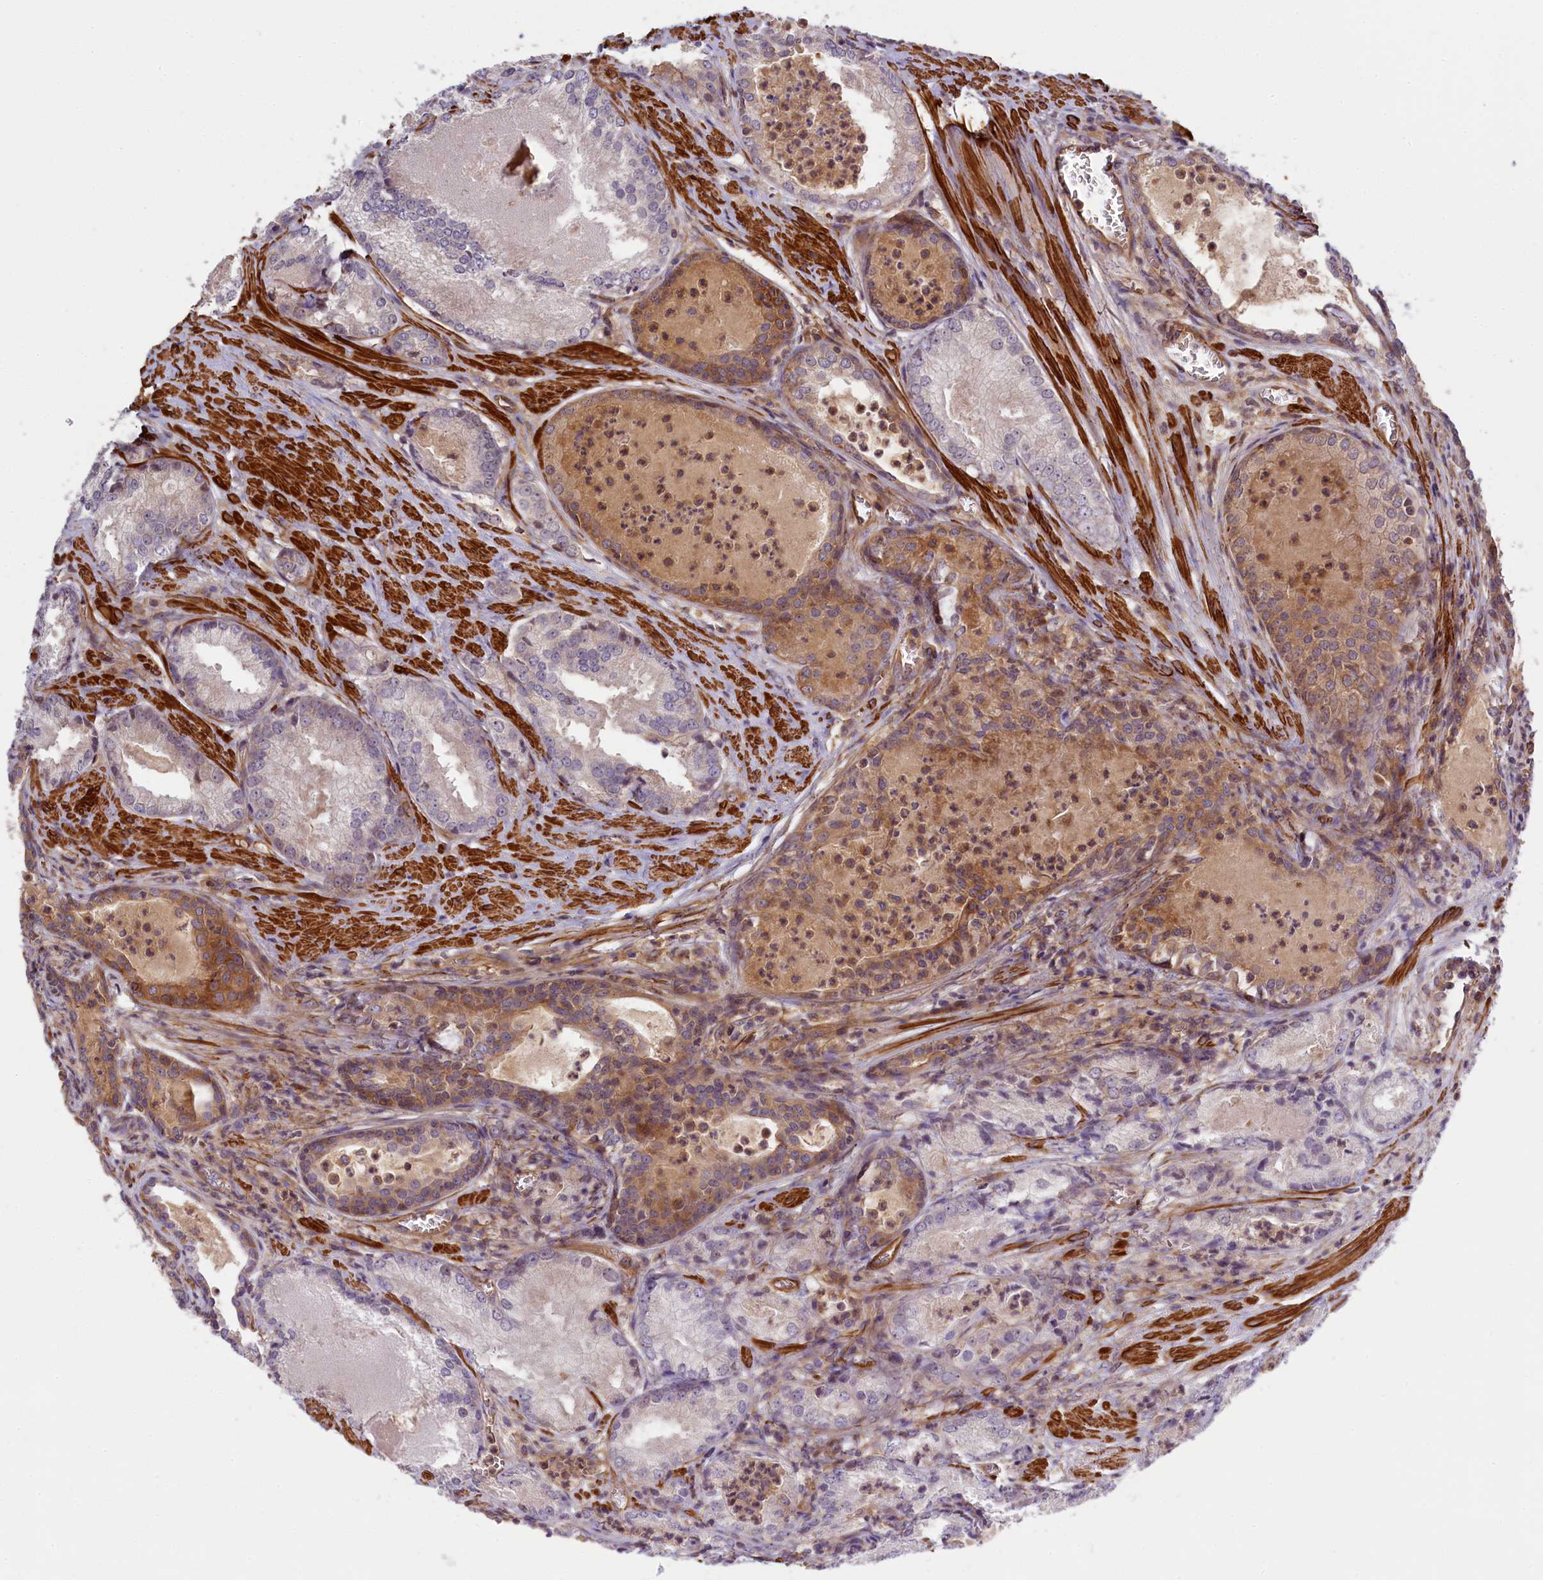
{"staining": {"intensity": "moderate", "quantity": "<25%", "location": "cytoplasmic/membranous"}, "tissue": "prostate cancer", "cell_type": "Tumor cells", "image_type": "cancer", "snomed": [{"axis": "morphology", "description": "Adenocarcinoma, Low grade"}, {"axis": "topography", "description": "Prostate"}], "caption": "Immunohistochemistry of prostate cancer (adenocarcinoma (low-grade)) reveals low levels of moderate cytoplasmic/membranous positivity in about <25% of tumor cells.", "gene": "FUZ", "patient": {"sex": "male", "age": 54}}